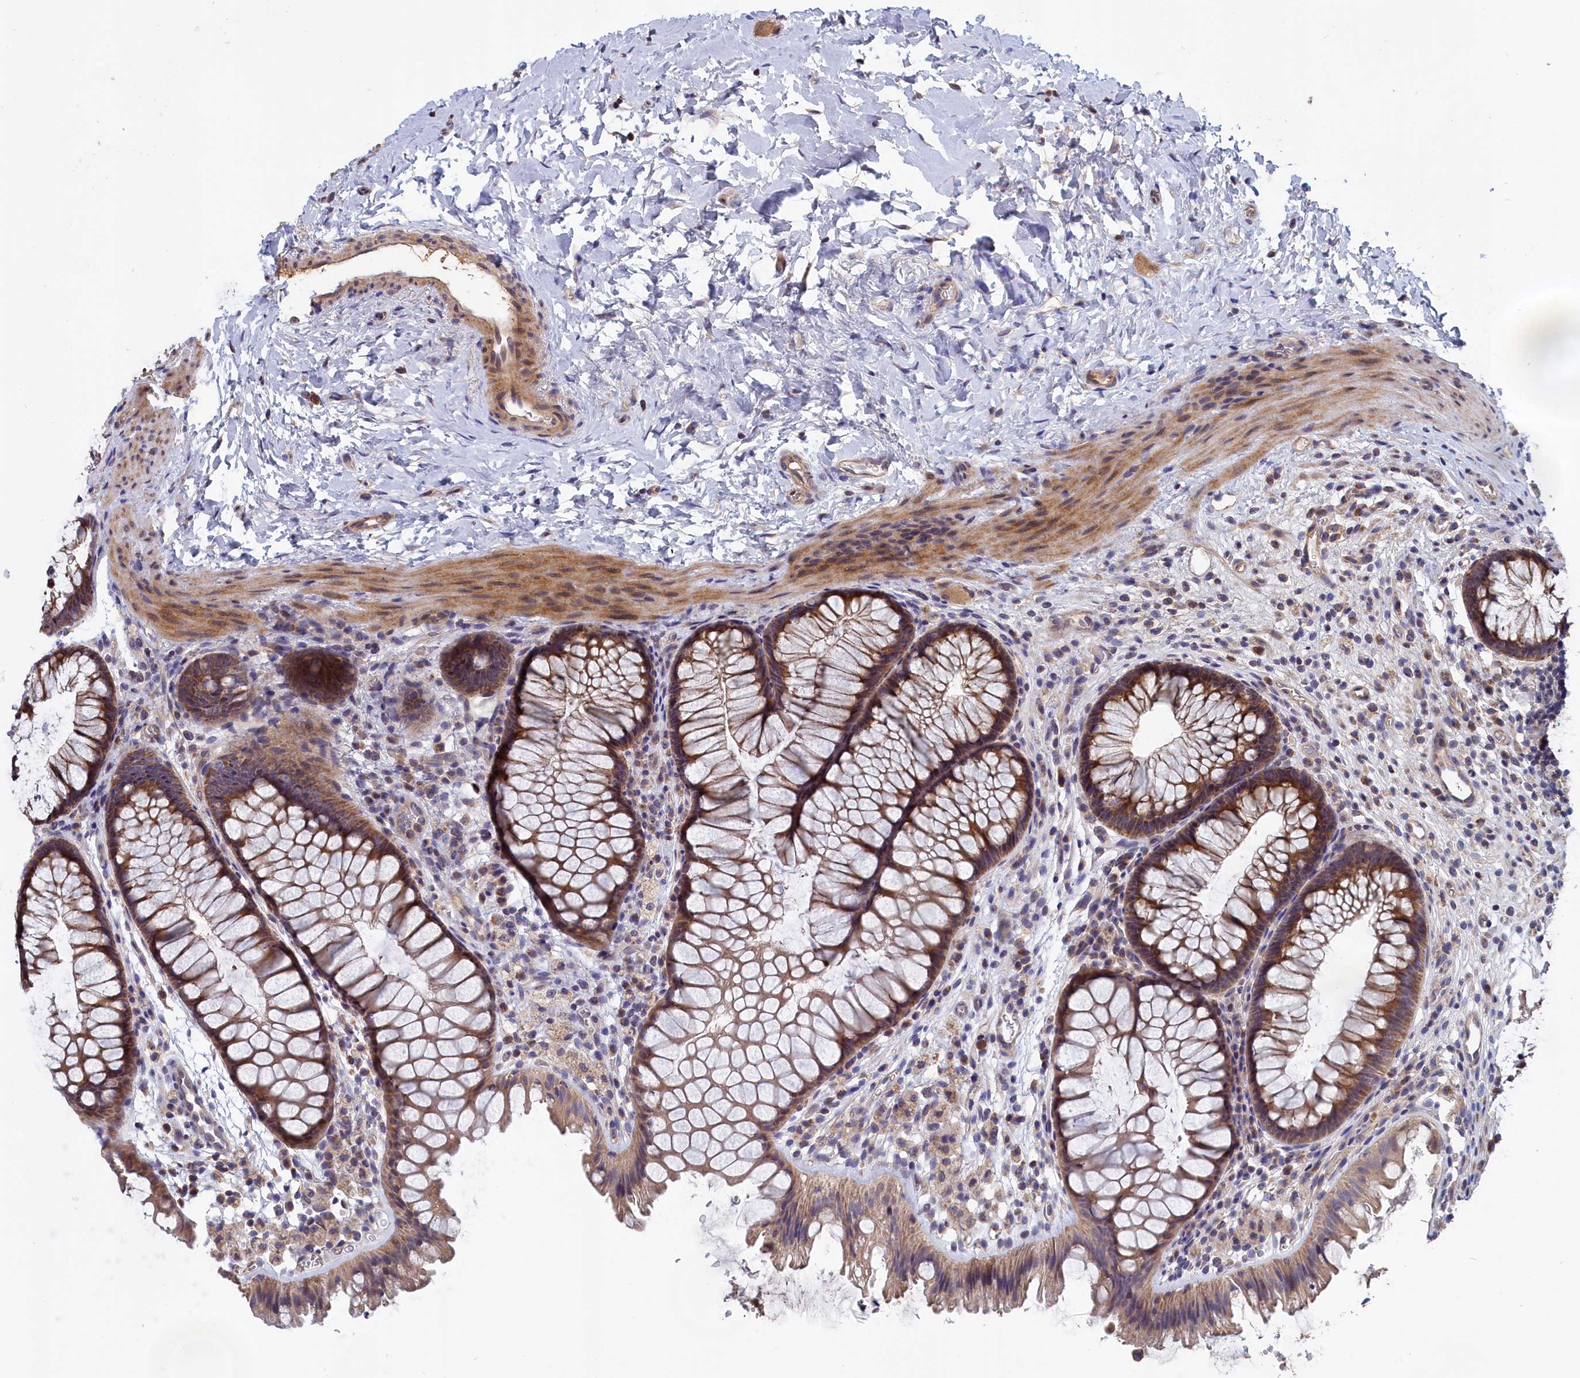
{"staining": {"intensity": "moderate", "quantity": ">75%", "location": "cytoplasmic/membranous"}, "tissue": "colon", "cell_type": "Endothelial cells", "image_type": "normal", "snomed": [{"axis": "morphology", "description": "Normal tissue, NOS"}, {"axis": "topography", "description": "Colon"}], "caption": "The histopathology image shows staining of unremarkable colon, revealing moderate cytoplasmic/membranous protein expression (brown color) within endothelial cells.", "gene": "EPB41L4B", "patient": {"sex": "female", "age": 62}}